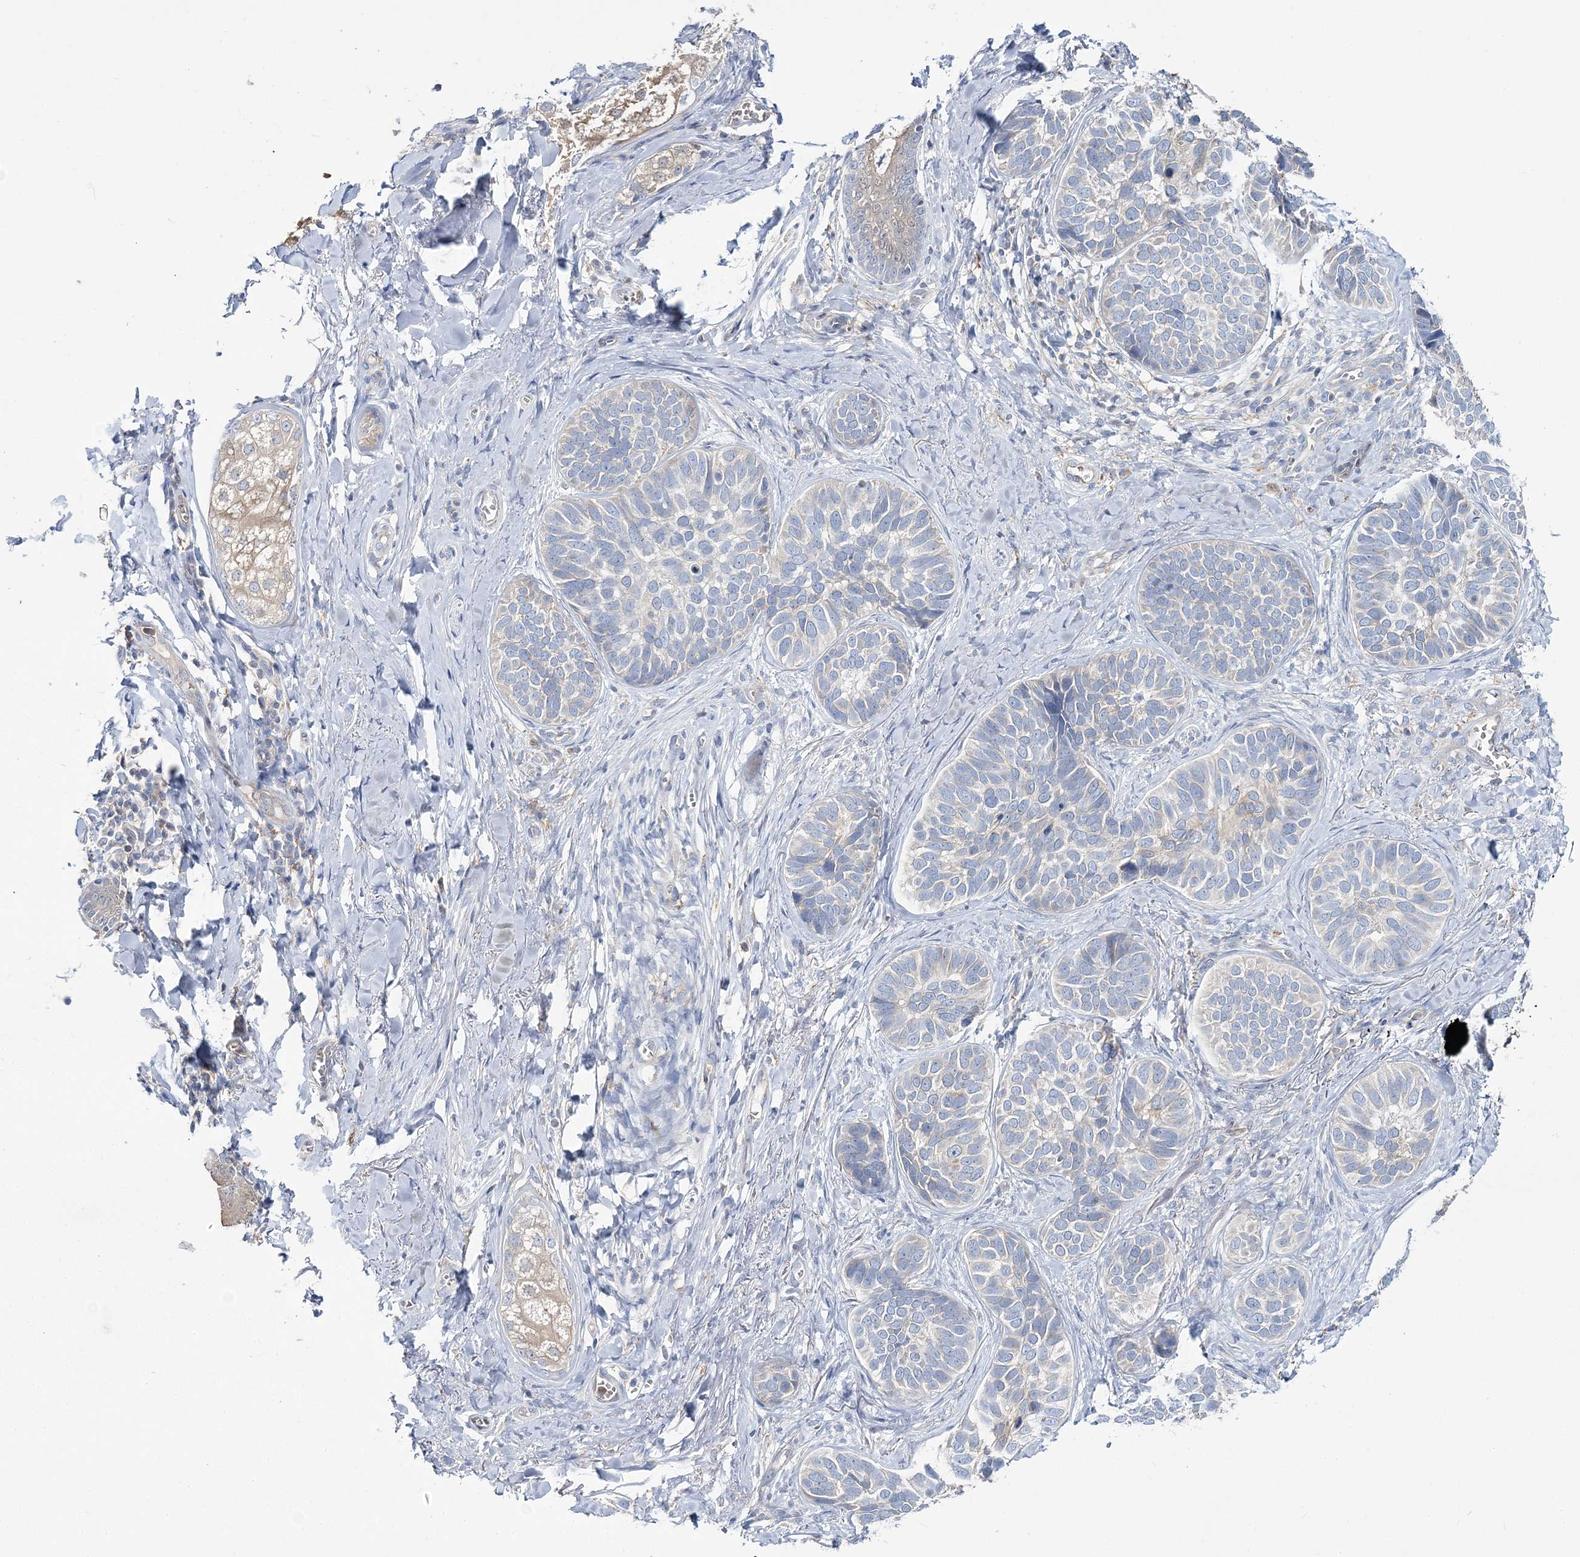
{"staining": {"intensity": "negative", "quantity": "none", "location": "none"}, "tissue": "skin cancer", "cell_type": "Tumor cells", "image_type": "cancer", "snomed": [{"axis": "morphology", "description": "Basal cell carcinoma"}, {"axis": "topography", "description": "Skin"}], "caption": "Tumor cells are negative for protein expression in human skin cancer.", "gene": "ATP11B", "patient": {"sex": "male", "age": 62}}